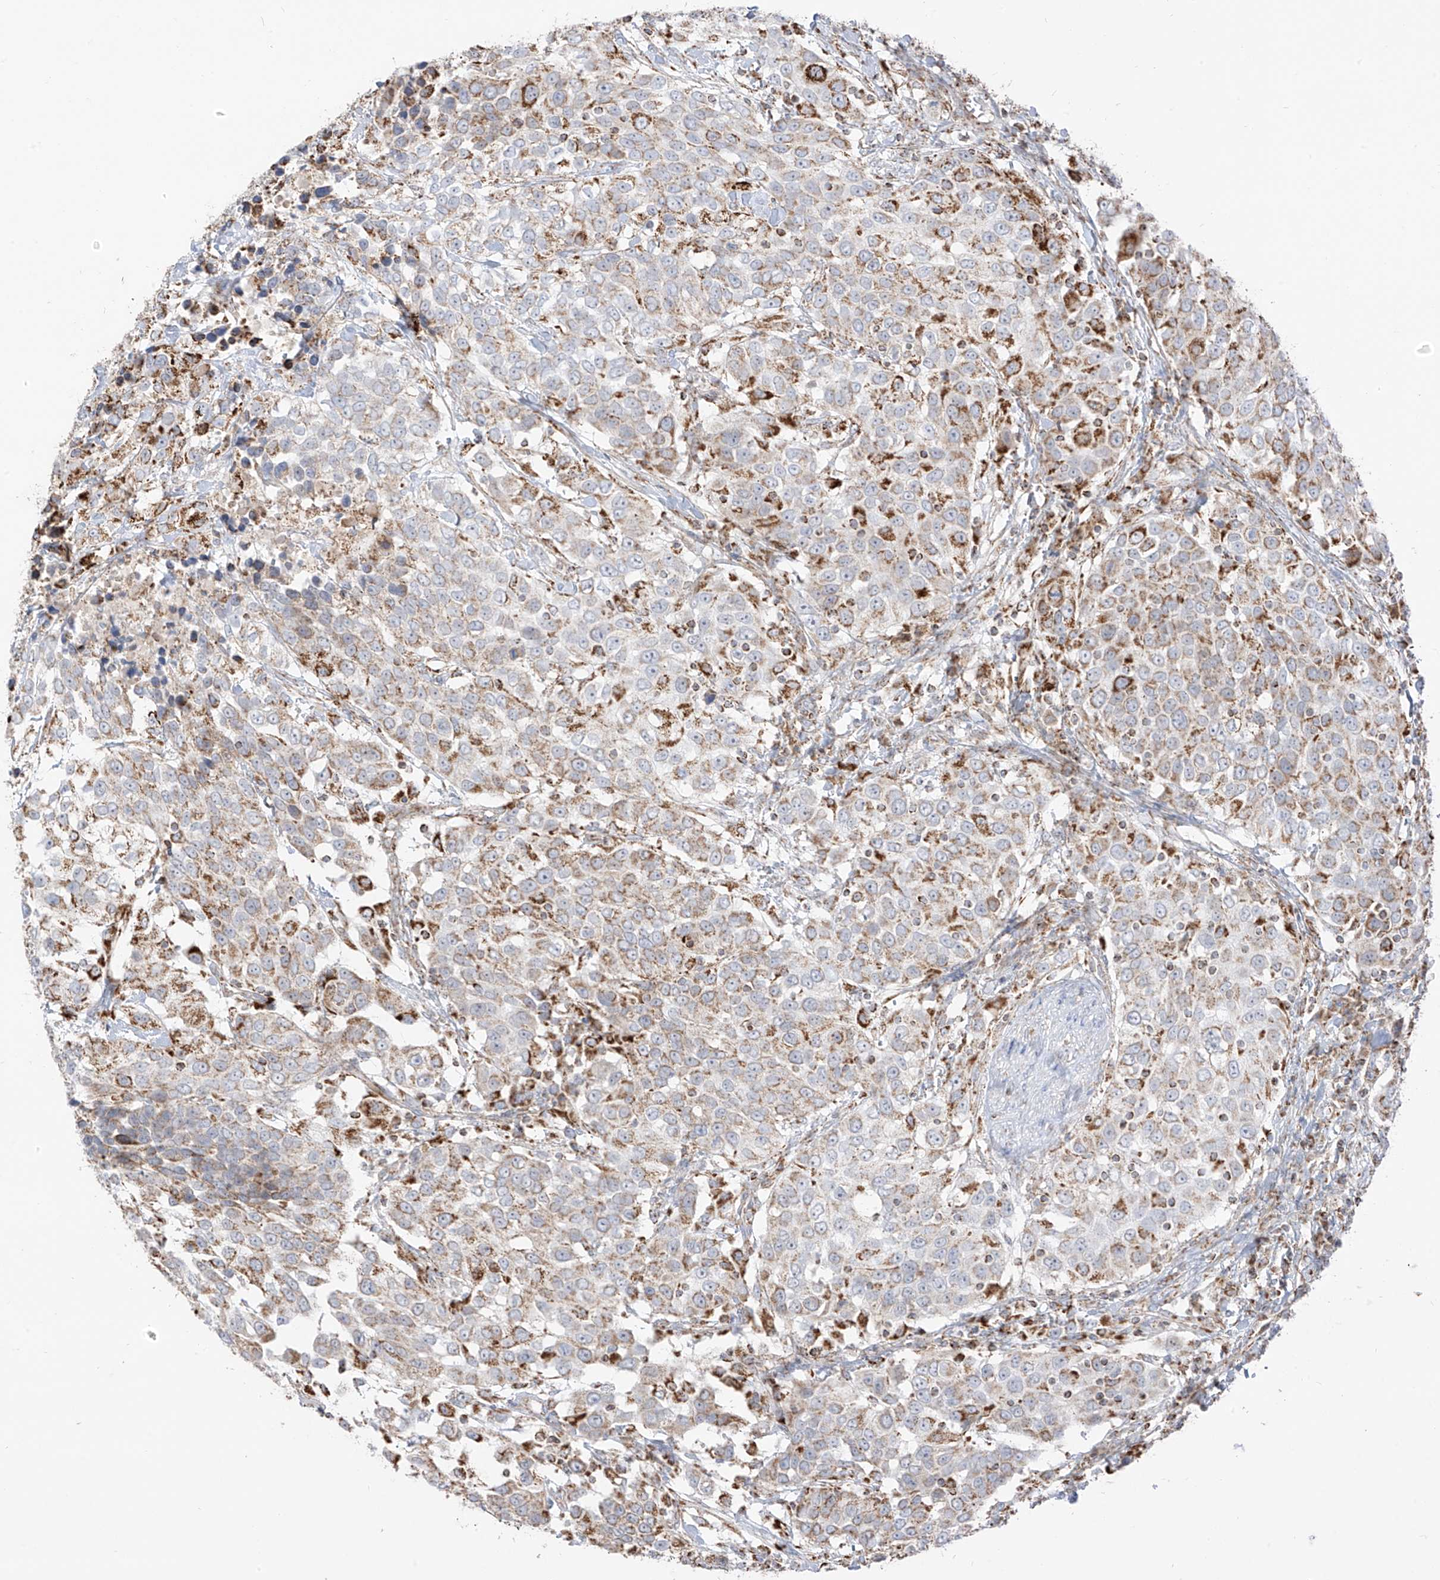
{"staining": {"intensity": "moderate", "quantity": "25%-75%", "location": "cytoplasmic/membranous"}, "tissue": "urothelial cancer", "cell_type": "Tumor cells", "image_type": "cancer", "snomed": [{"axis": "morphology", "description": "Urothelial carcinoma, High grade"}, {"axis": "topography", "description": "Urinary bladder"}], "caption": "There is medium levels of moderate cytoplasmic/membranous positivity in tumor cells of urothelial cancer, as demonstrated by immunohistochemical staining (brown color).", "gene": "ETHE1", "patient": {"sex": "female", "age": 80}}